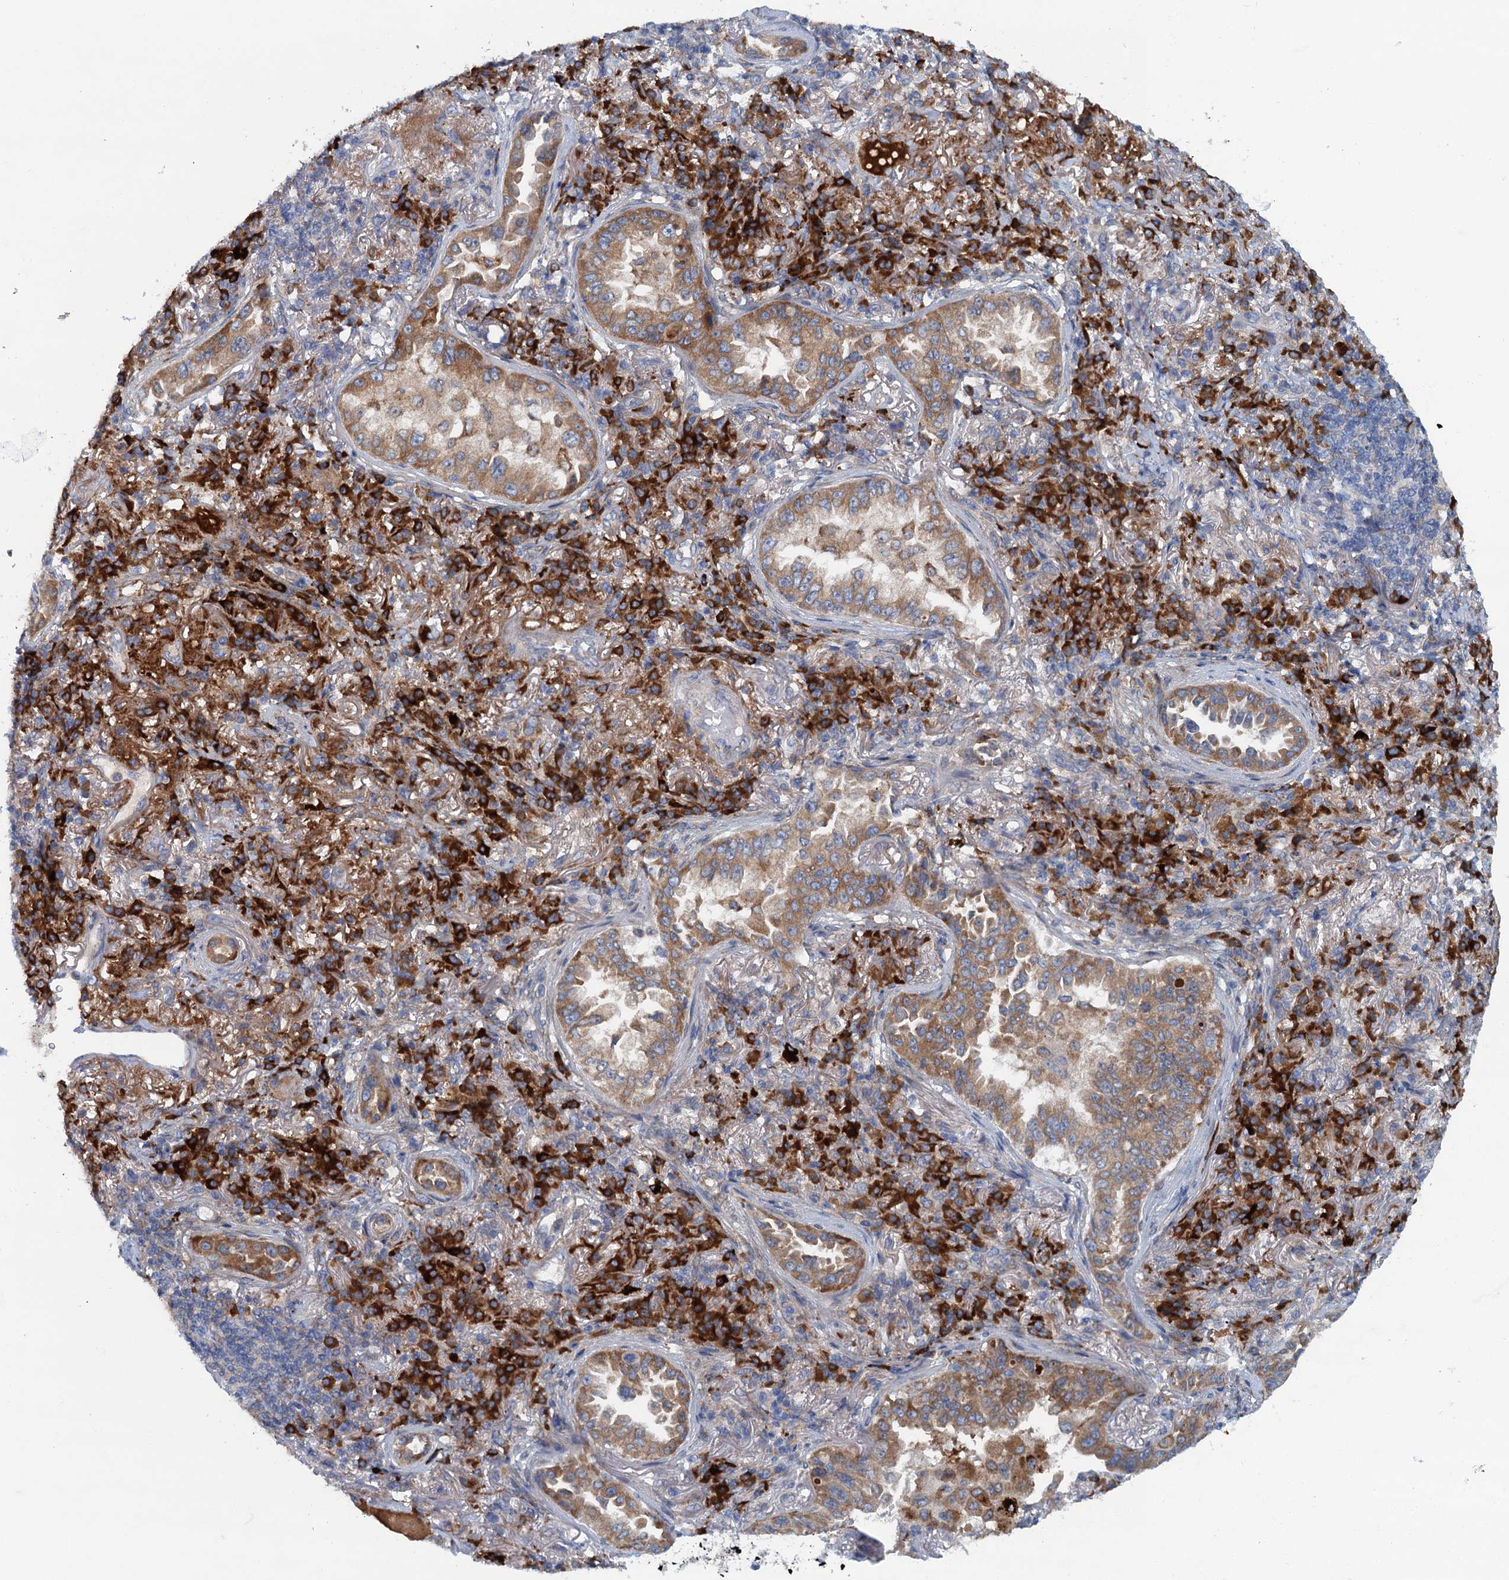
{"staining": {"intensity": "moderate", "quantity": ">75%", "location": "cytoplasmic/membranous"}, "tissue": "lung cancer", "cell_type": "Tumor cells", "image_type": "cancer", "snomed": [{"axis": "morphology", "description": "Adenocarcinoma, NOS"}, {"axis": "topography", "description": "Lung"}], "caption": "Lung cancer stained with DAB IHC displays medium levels of moderate cytoplasmic/membranous expression in approximately >75% of tumor cells.", "gene": "MYDGF", "patient": {"sex": "female", "age": 69}}